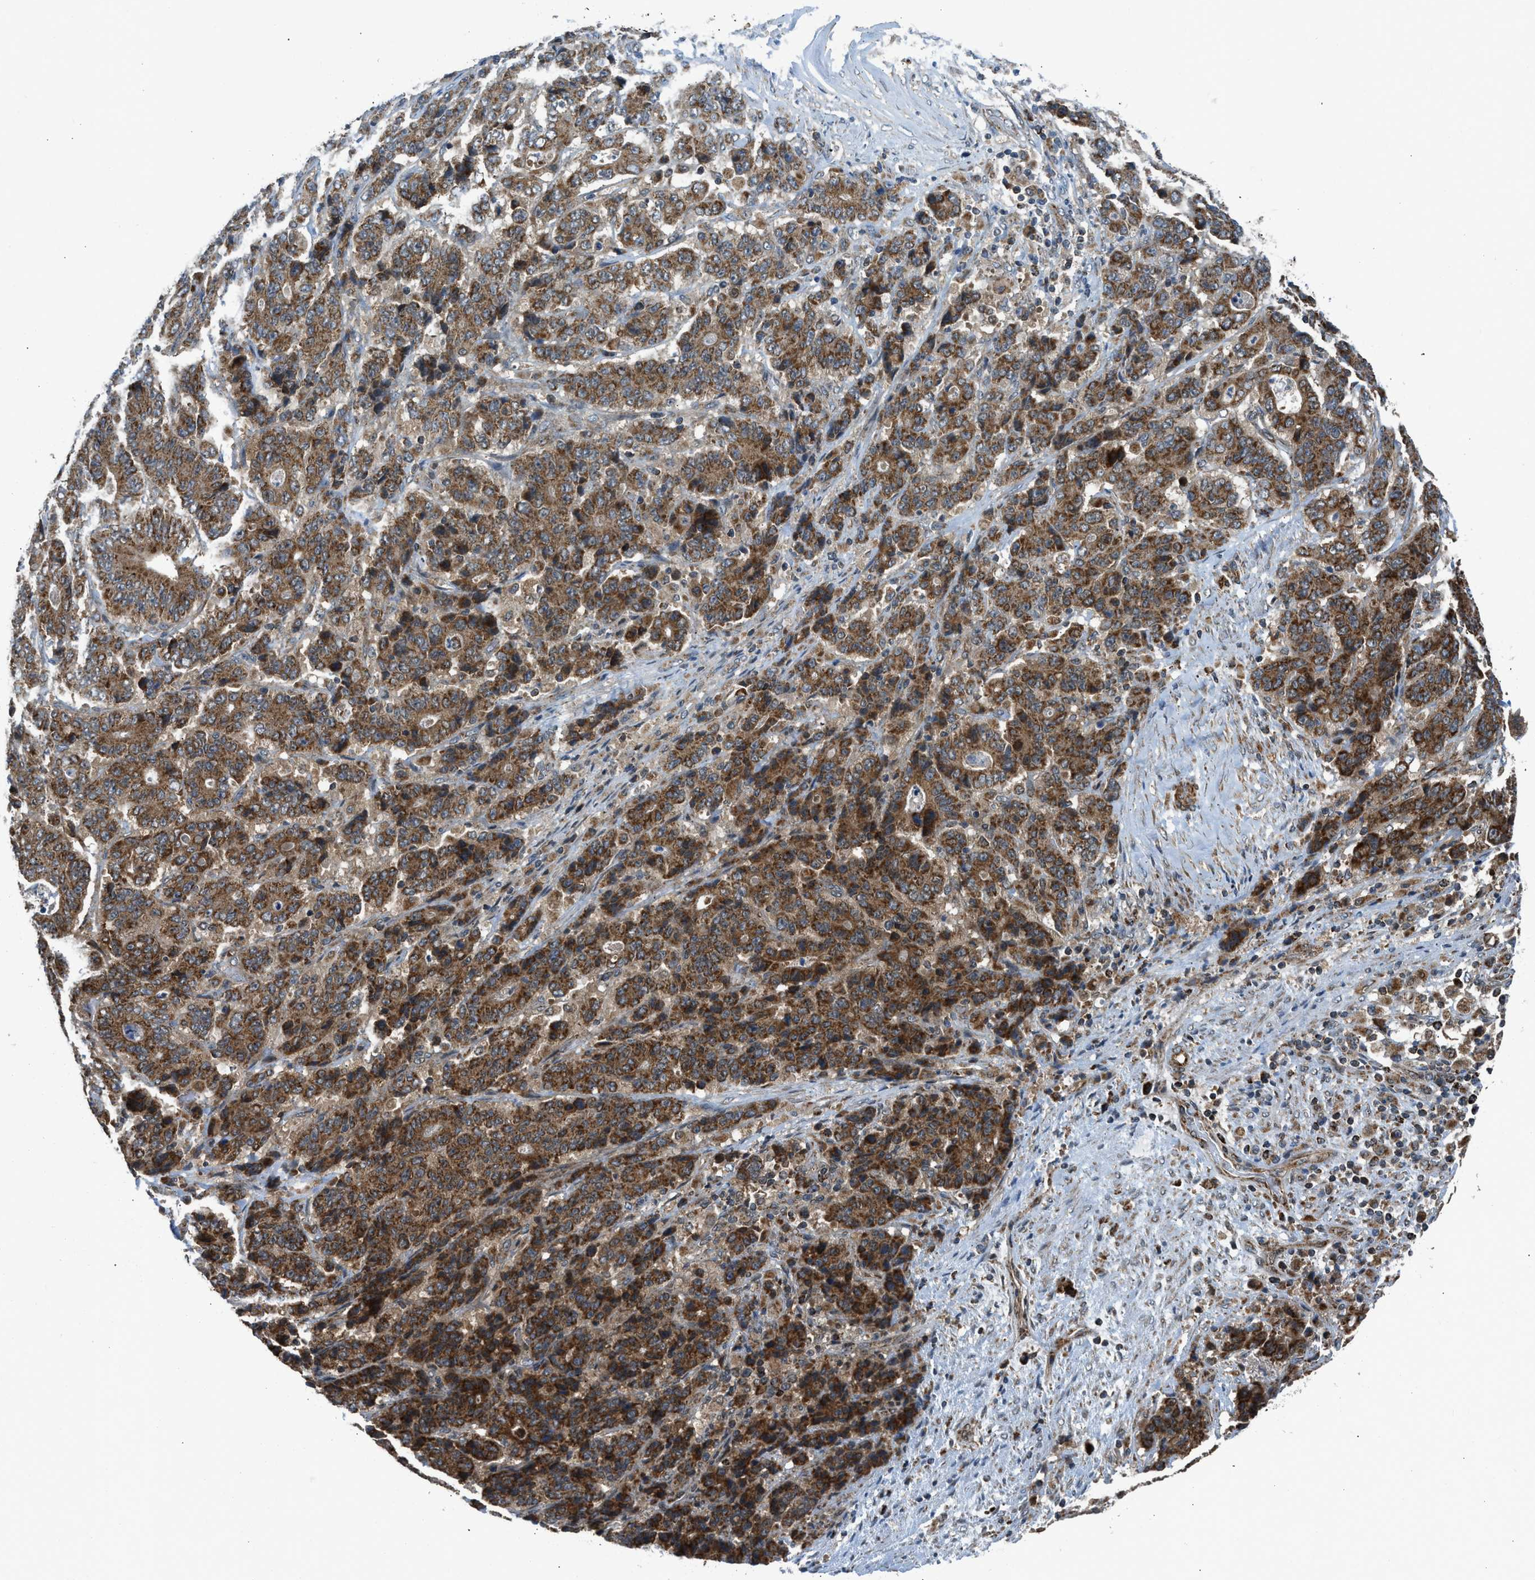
{"staining": {"intensity": "moderate", "quantity": ">75%", "location": "cytoplasmic/membranous"}, "tissue": "stomach cancer", "cell_type": "Tumor cells", "image_type": "cancer", "snomed": [{"axis": "morphology", "description": "Adenocarcinoma, NOS"}, {"axis": "topography", "description": "Stomach"}], "caption": "IHC image of stomach adenocarcinoma stained for a protein (brown), which exhibits medium levels of moderate cytoplasmic/membranous positivity in about >75% of tumor cells.", "gene": "SESN2", "patient": {"sex": "female", "age": 73}}